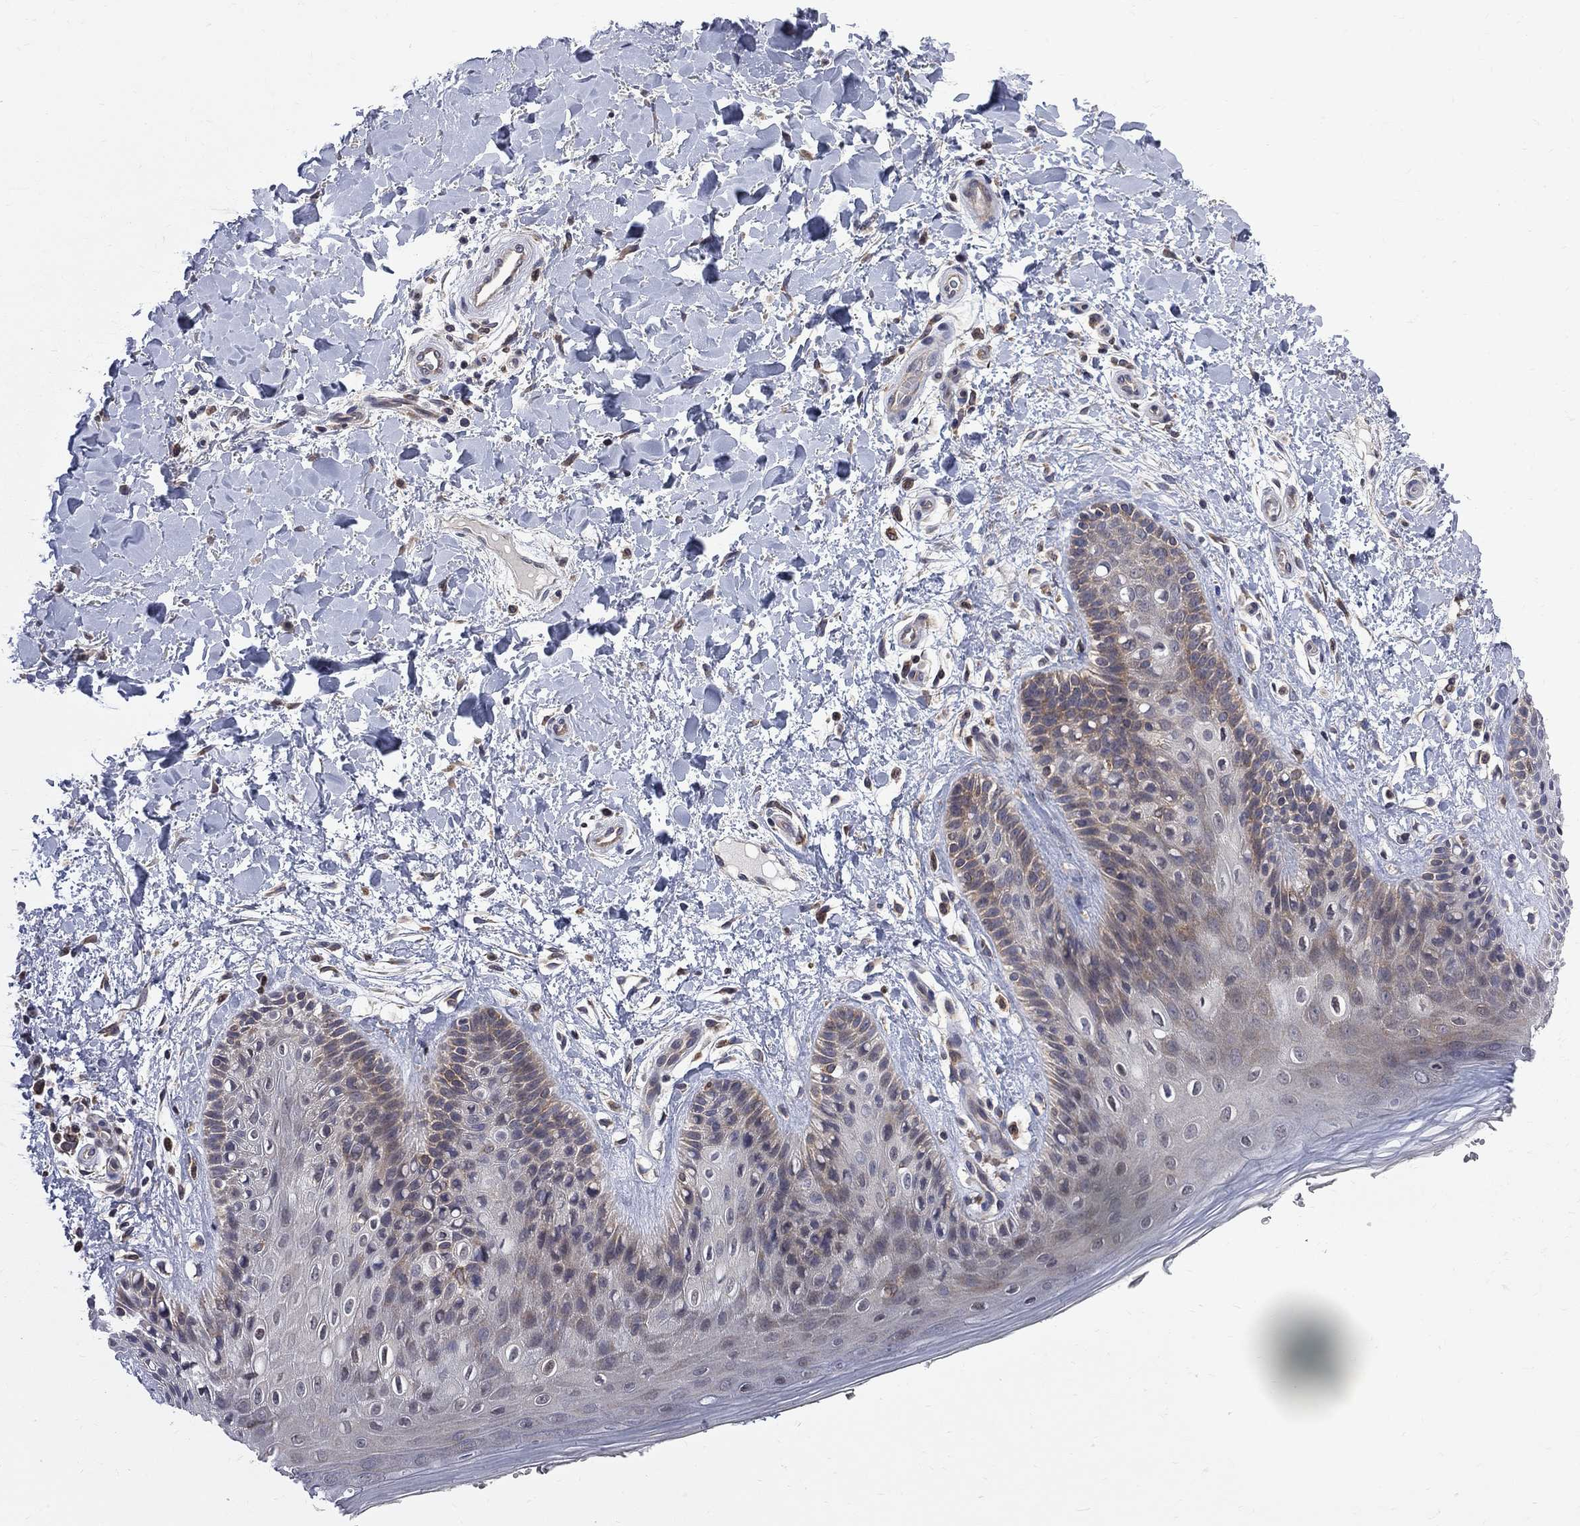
{"staining": {"intensity": "weak", "quantity": "25%-75%", "location": "cytoplasmic/membranous"}, "tissue": "skin", "cell_type": "Epidermal cells", "image_type": "normal", "snomed": [{"axis": "morphology", "description": "Normal tissue, NOS"}, {"axis": "topography", "description": "Anal"}], "caption": "A high-resolution image shows immunohistochemistry (IHC) staining of benign skin, which demonstrates weak cytoplasmic/membranous positivity in approximately 25%-75% of epidermal cells.", "gene": "CNOT11", "patient": {"sex": "male", "age": 36}}